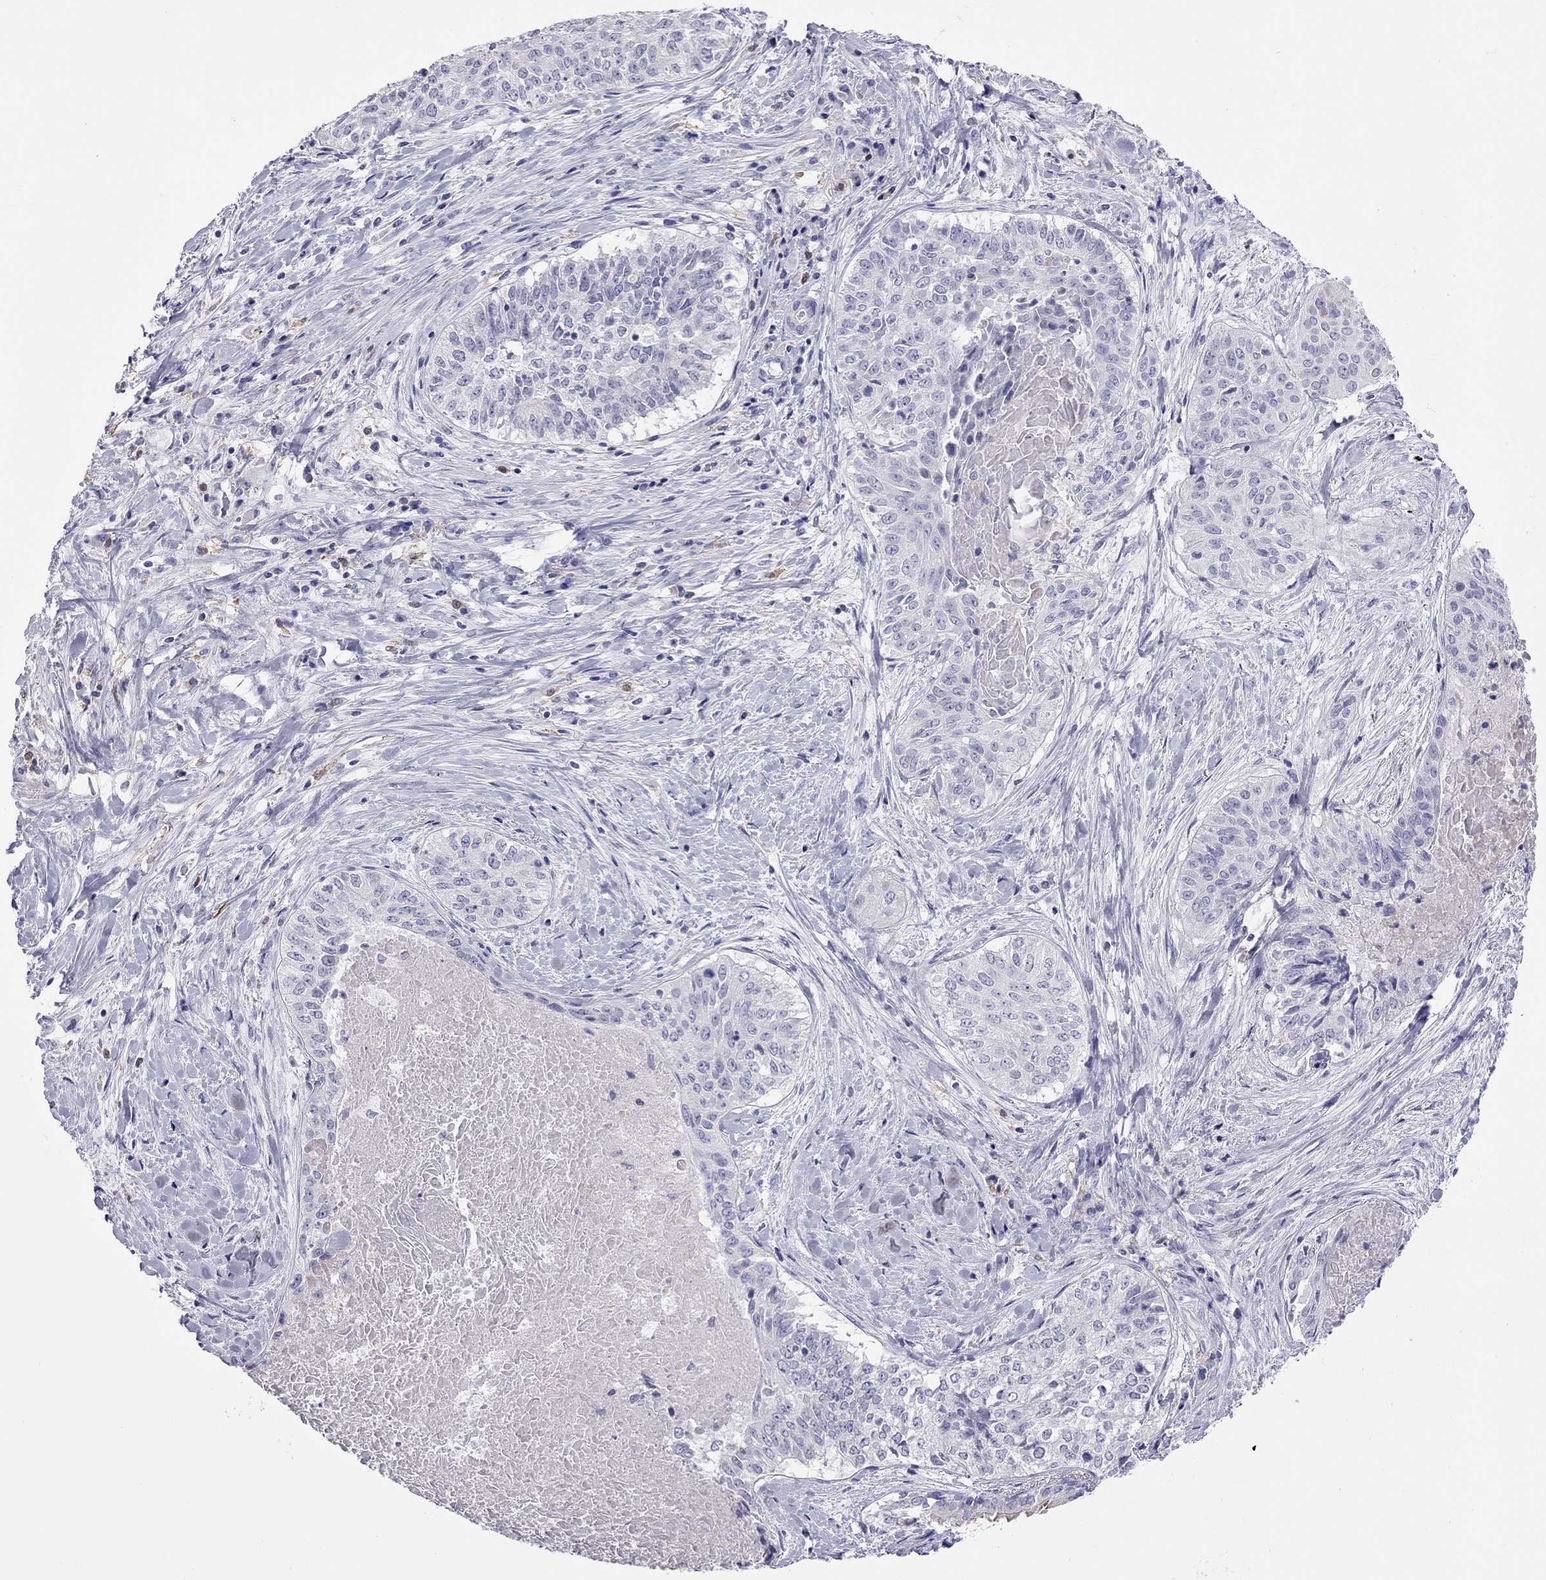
{"staining": {"intensity": "negative", "quantity": "none", "location": "none"}, "tissue": "lung cancer", "cell_type": "Tumor cells", "image_type": "cancer", "snomed": [{"axis": "morphology", "description": "Squamous cell carcinoma, NOS"}, {"axis": "topography", "description": "Lung"}], "caption": "The immunohistochemistry image has no significant staining in tumor cells of lung cancer (squamous cell carcinoma) tissue.", "gene": "PPP1R3A", "patient": {"sex": "male", "age": 64}}